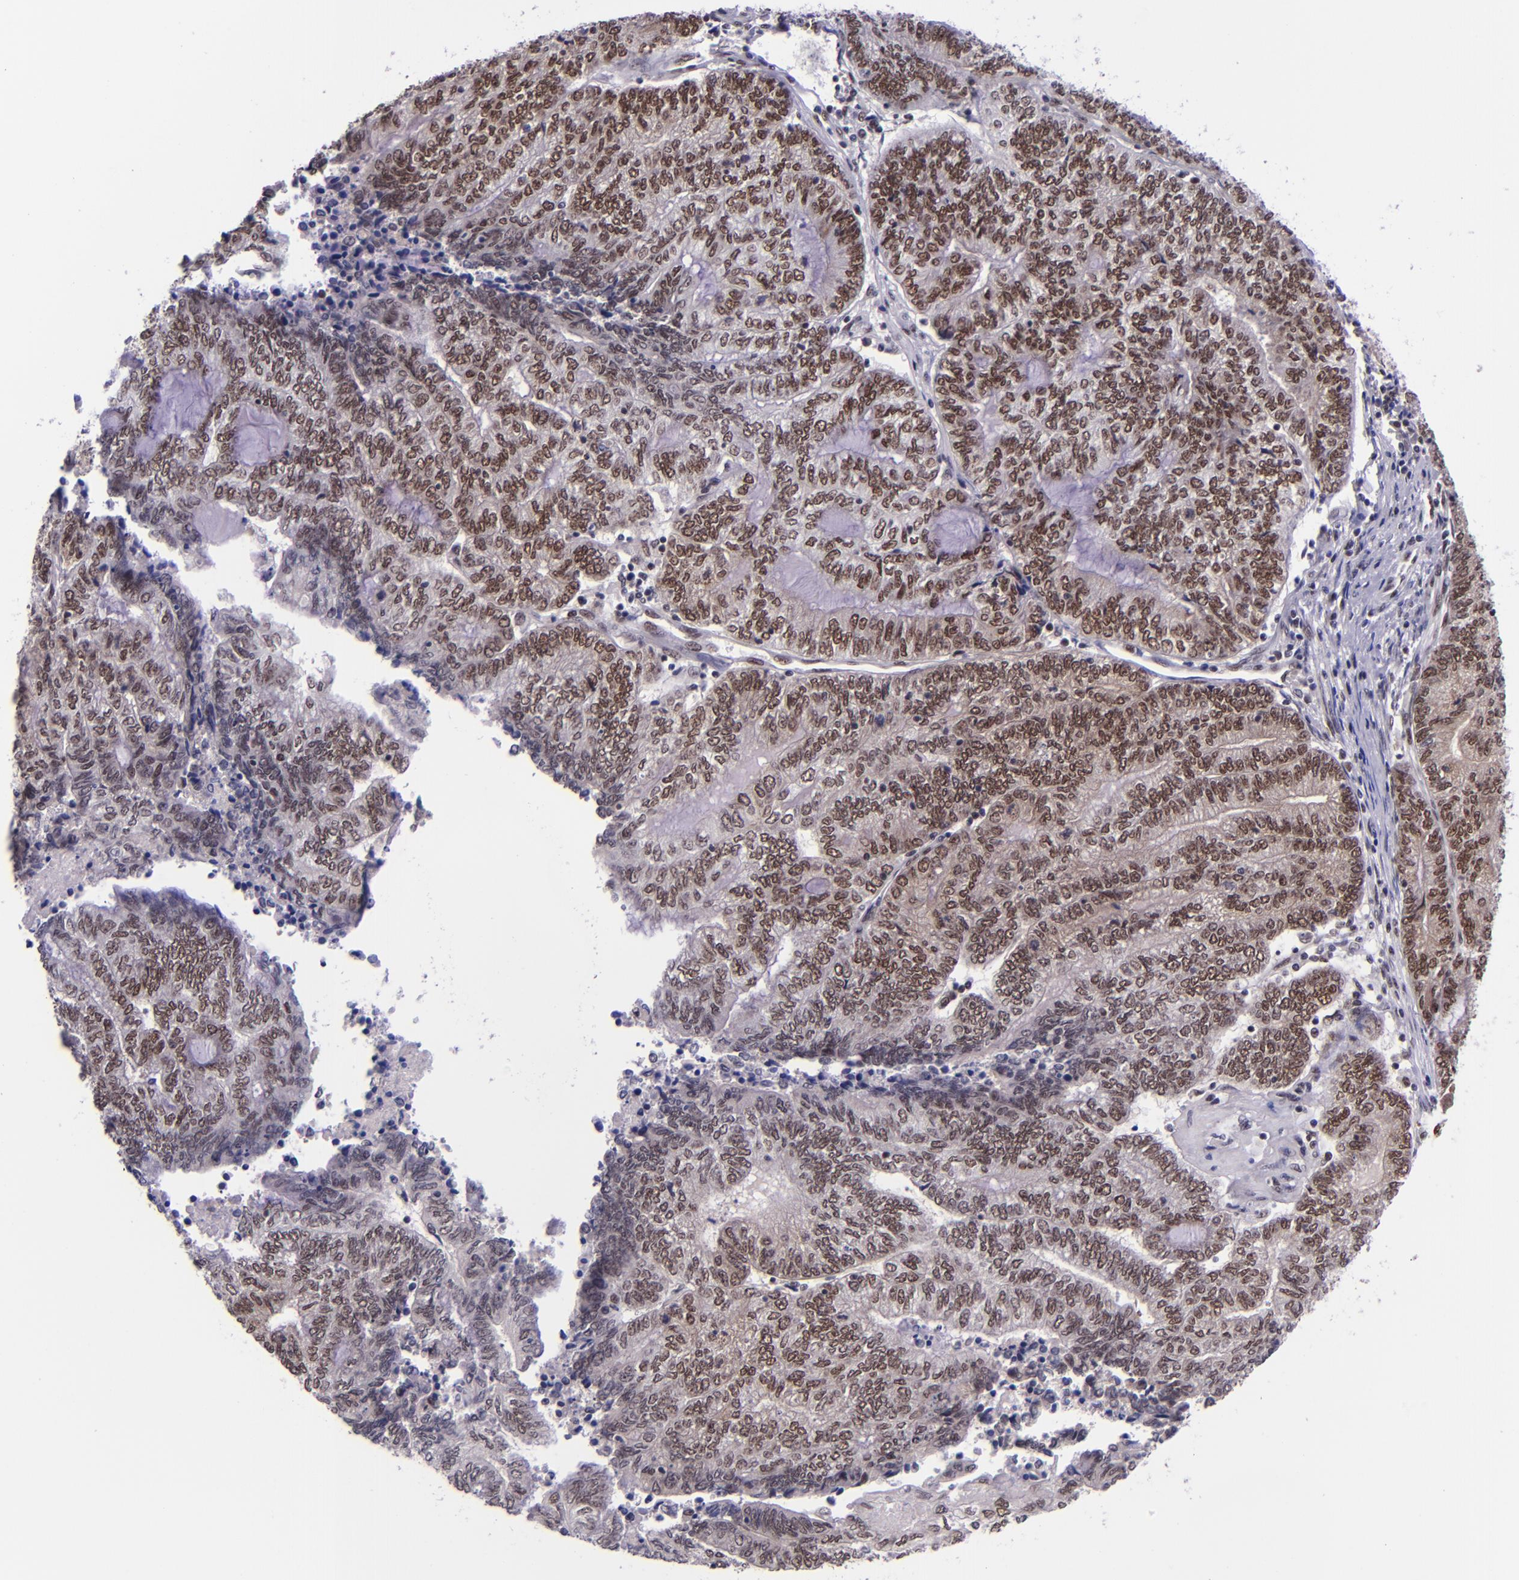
{"staining": {"intensity": "strong", "quantity": ">75%", "location": "nuclear"}, "tissue": "endometrial cancer", "cell_type": "Tumor cells", "image_type": "cancer", "snomed": [{"axis": "morphology", "description": "Adenocarcinoma, NOS"}, {"axis": "topography", "description": "Uterus"}, {"axis": "topography", "description": "Endometrium"}], "caption": "This photomicrograph reveals immunohistochemistry staining of endometrial cancer, with high strong nuclear expression in about >75% of tumor cells.", "gene": "GPKOW", "patient": {"sex": "female", "age": 70}}